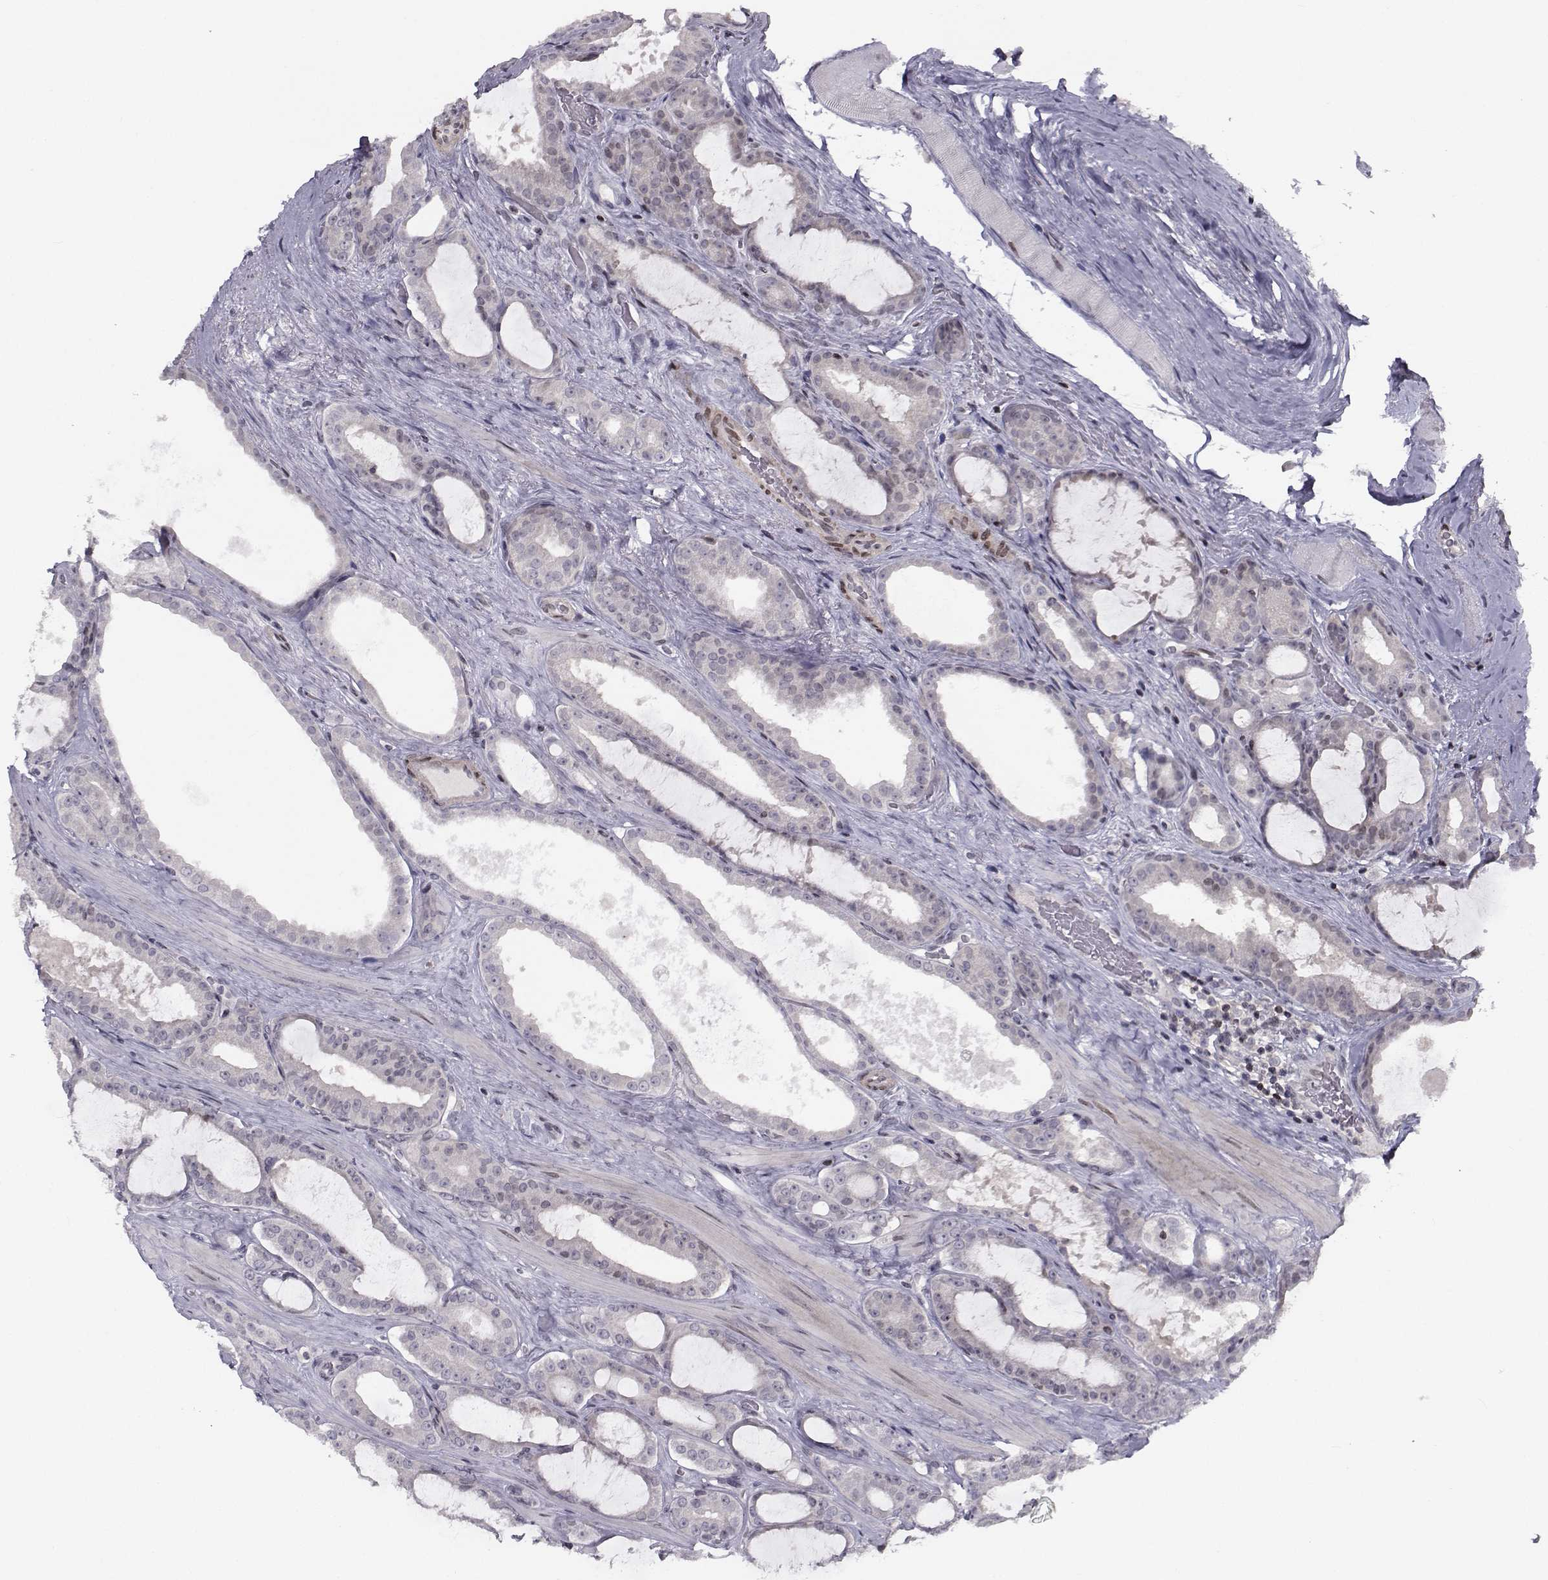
{"staining": {"intensity": "negative", "quantity": "none", "location": "none"}, "tissue": "prostate cancer", "cell_type": "Tumor cells", "image_type": "cancer", "snomed": [{"axis": "morphology", "description": "Adenocarcinoma, NOS"}, {"axis": "topography", "description": "Prostate"}], "caption": "Tumor cells are negative for brown protein staining in adenocarcinoma (prostate).", "gene": "PCP4L1", "patient": {"sex": "male", "age": 67}}